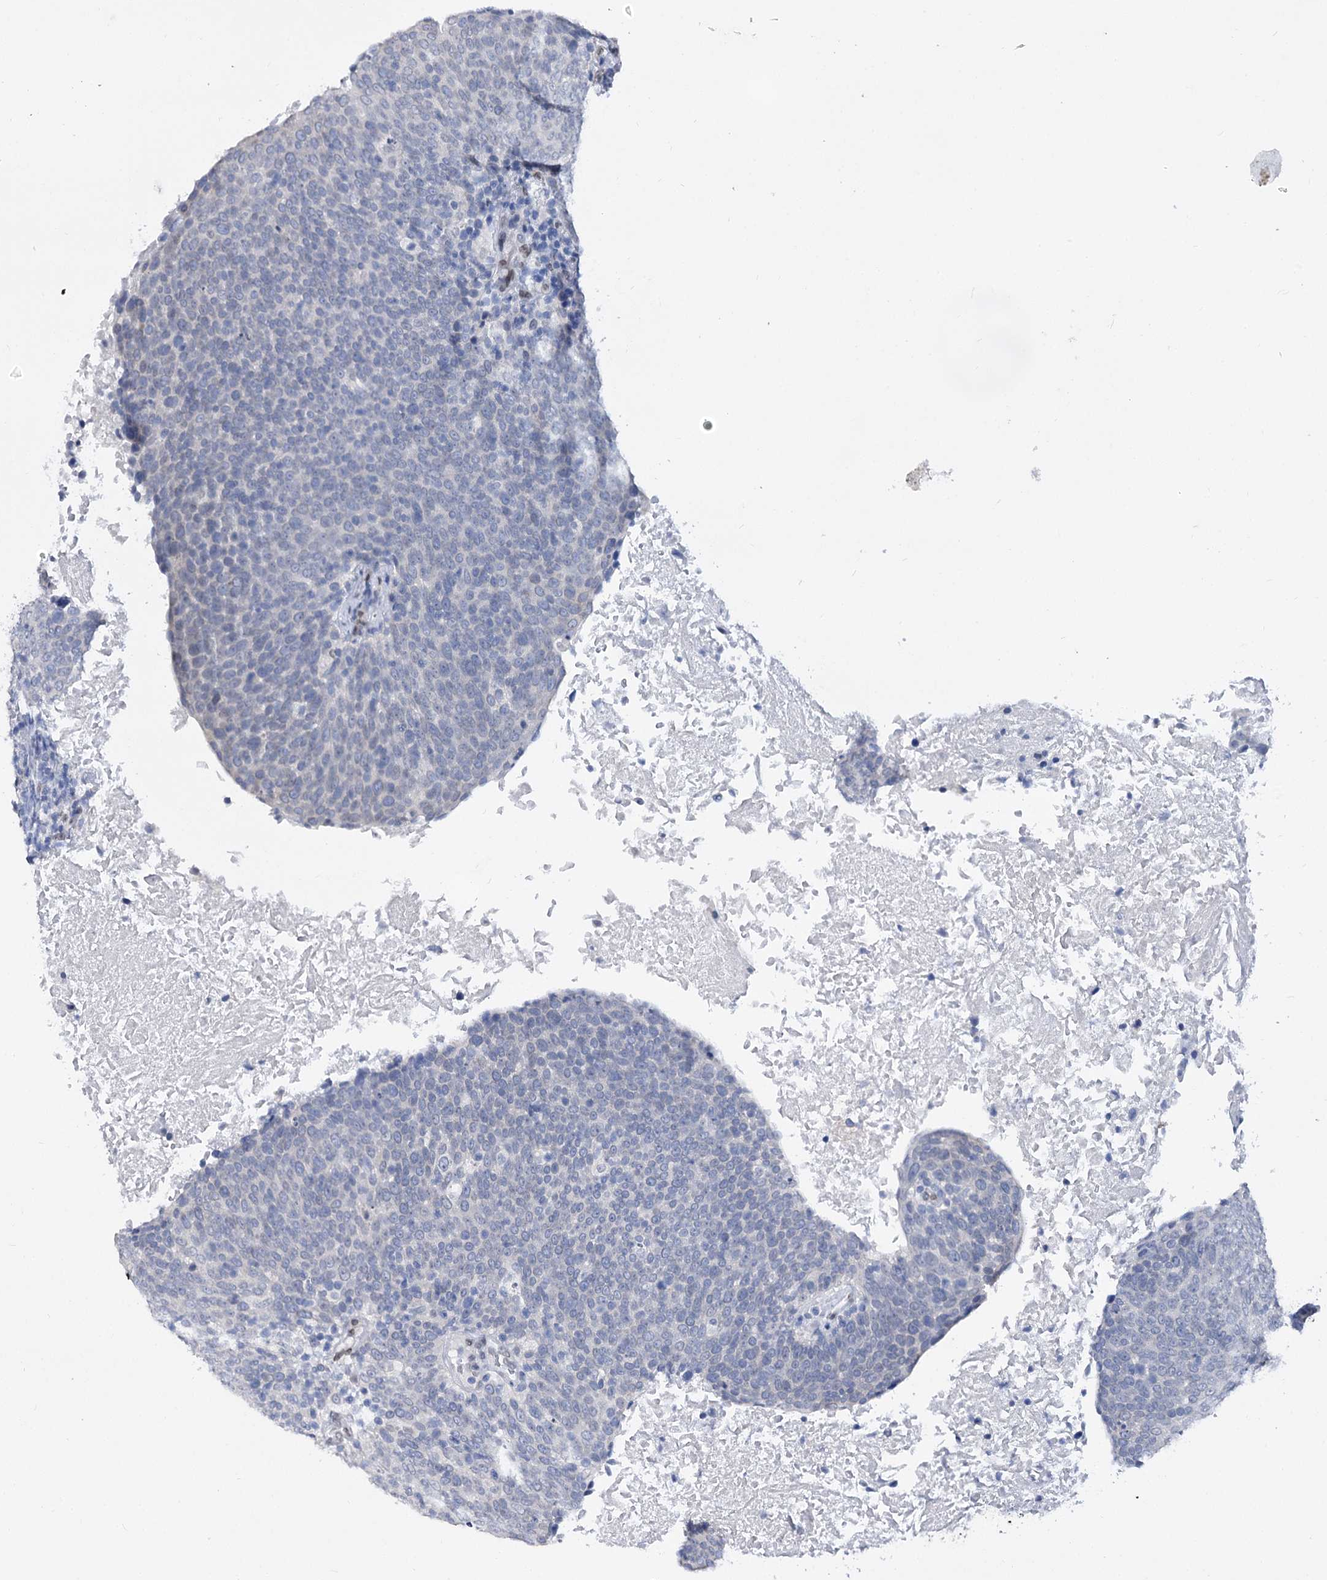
{"staining": {"intensity": "negative", "quantity": "none", "location": "none"}, "tissue": "head and neck cancer", "cell_type": "Tumor cells", "image_type": "cancer", "snomed": [{"axis": "morphology", "description": "Squamous cell carcinoma, NOS"}, {"axis": "morphology", "description": "Squamous cell carcinoma, metastatic, NOS"}, {"axis": "topography", "description": "Lymph node"}, {"axis": "topography", "description": "Head-Neck"}], "caption": "Metastatic squamous cell carcinoma (head and neck) stained for a protein using immunohistochemistry (IHC) reveals no expression tumor cells.", "gene": "TMEM201", "patient": {"sex": "male", "age": 62}}